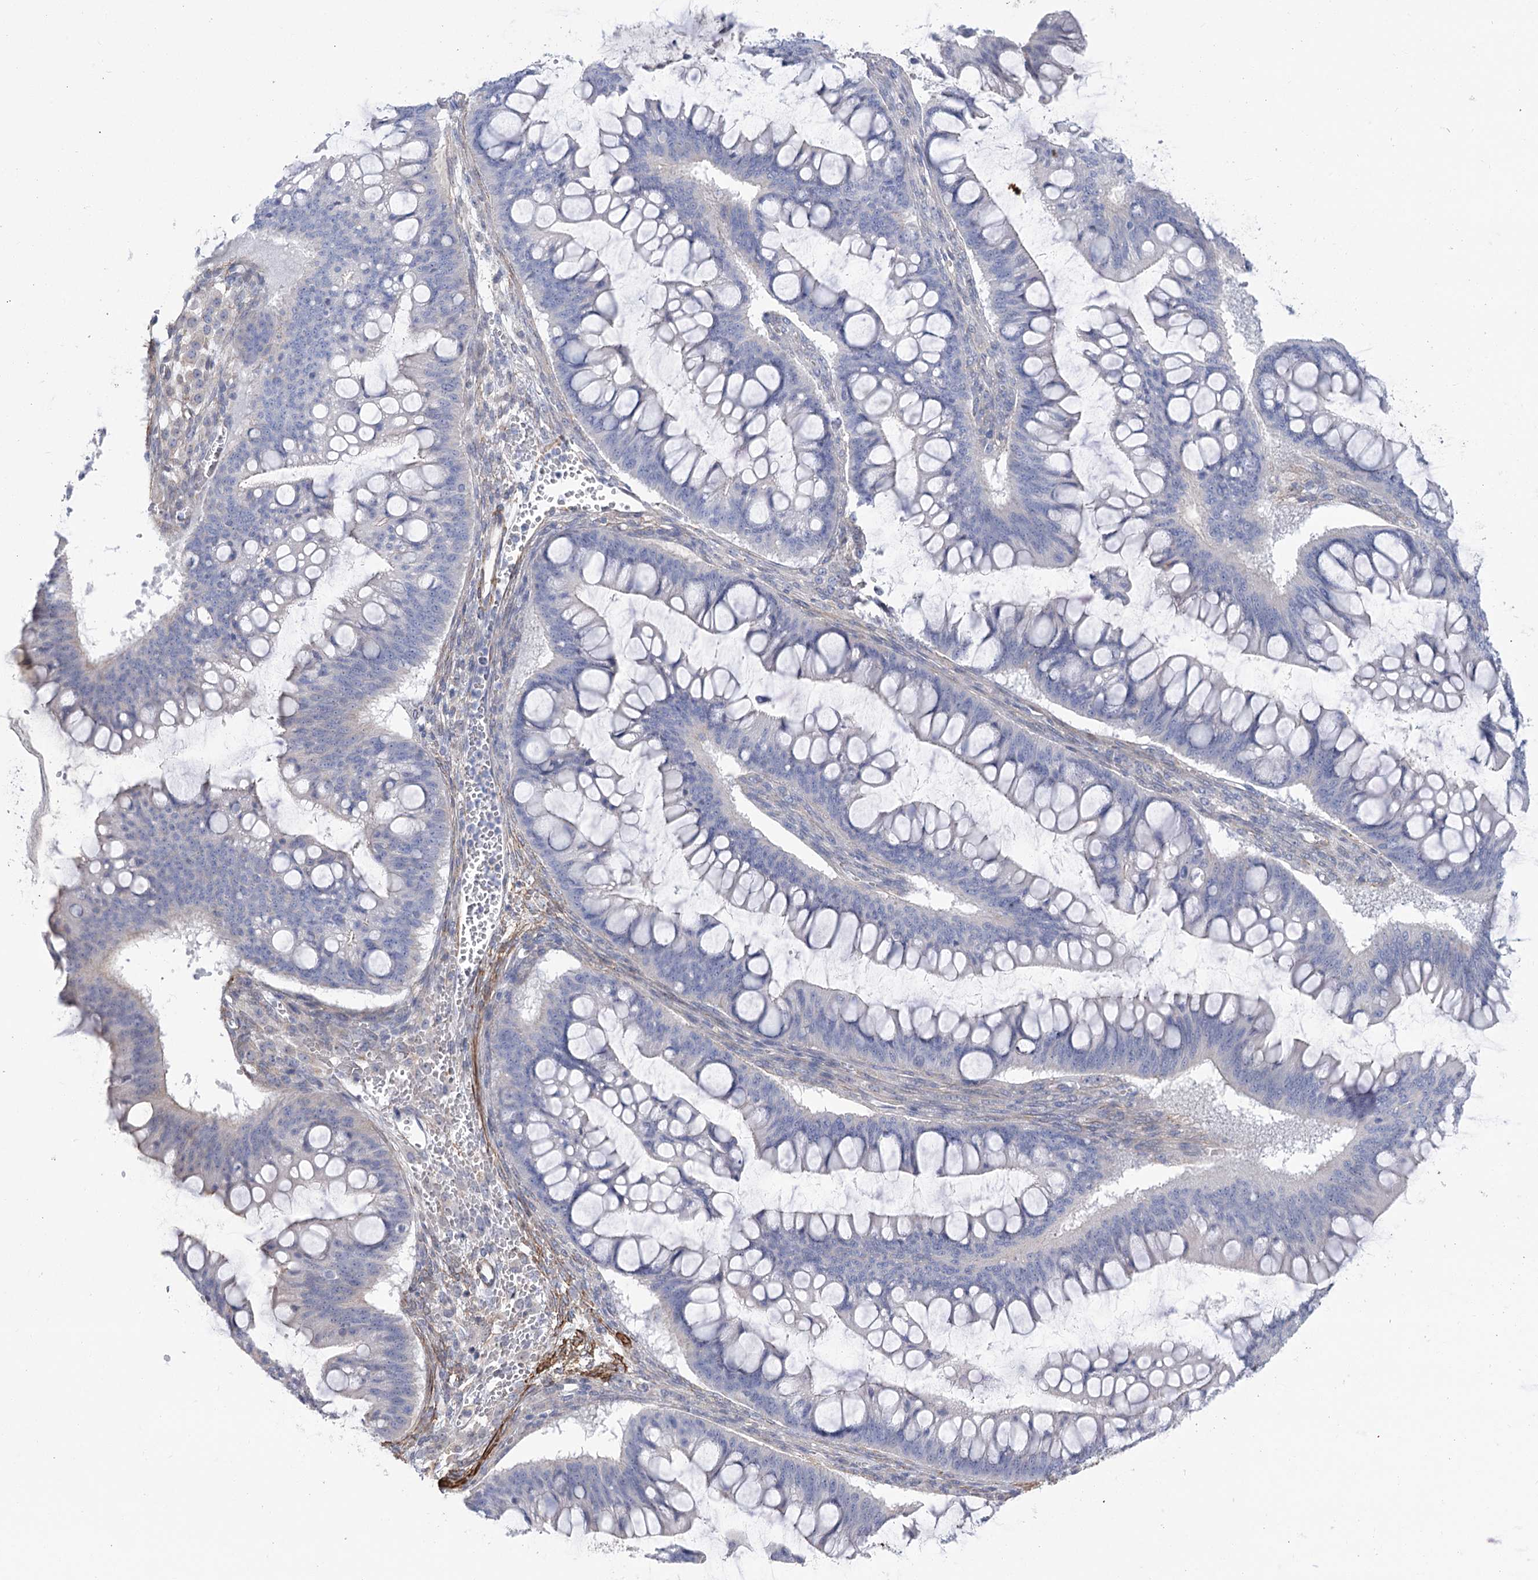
{"staining": {"intensity": "negative", "quantity": "none", "location": "none"}, "tissue": "ovarian cancer", "cell_type": "Tumor cells", "image_type": "cancer", "snomed": [{"axis": "morphology", "description": "Cystadenocarcinoma, mucinous, NOS"}, {"axis": "topography", "description": "Ovary"}], "caption": "A histopathology image of mucinous cystadenocarcinoma (ovarian) stained for a protein demonstrates no brown staining in tumor cells.", "gene": "WASHC3", "patient": {"sex": "female", "age": 73}}